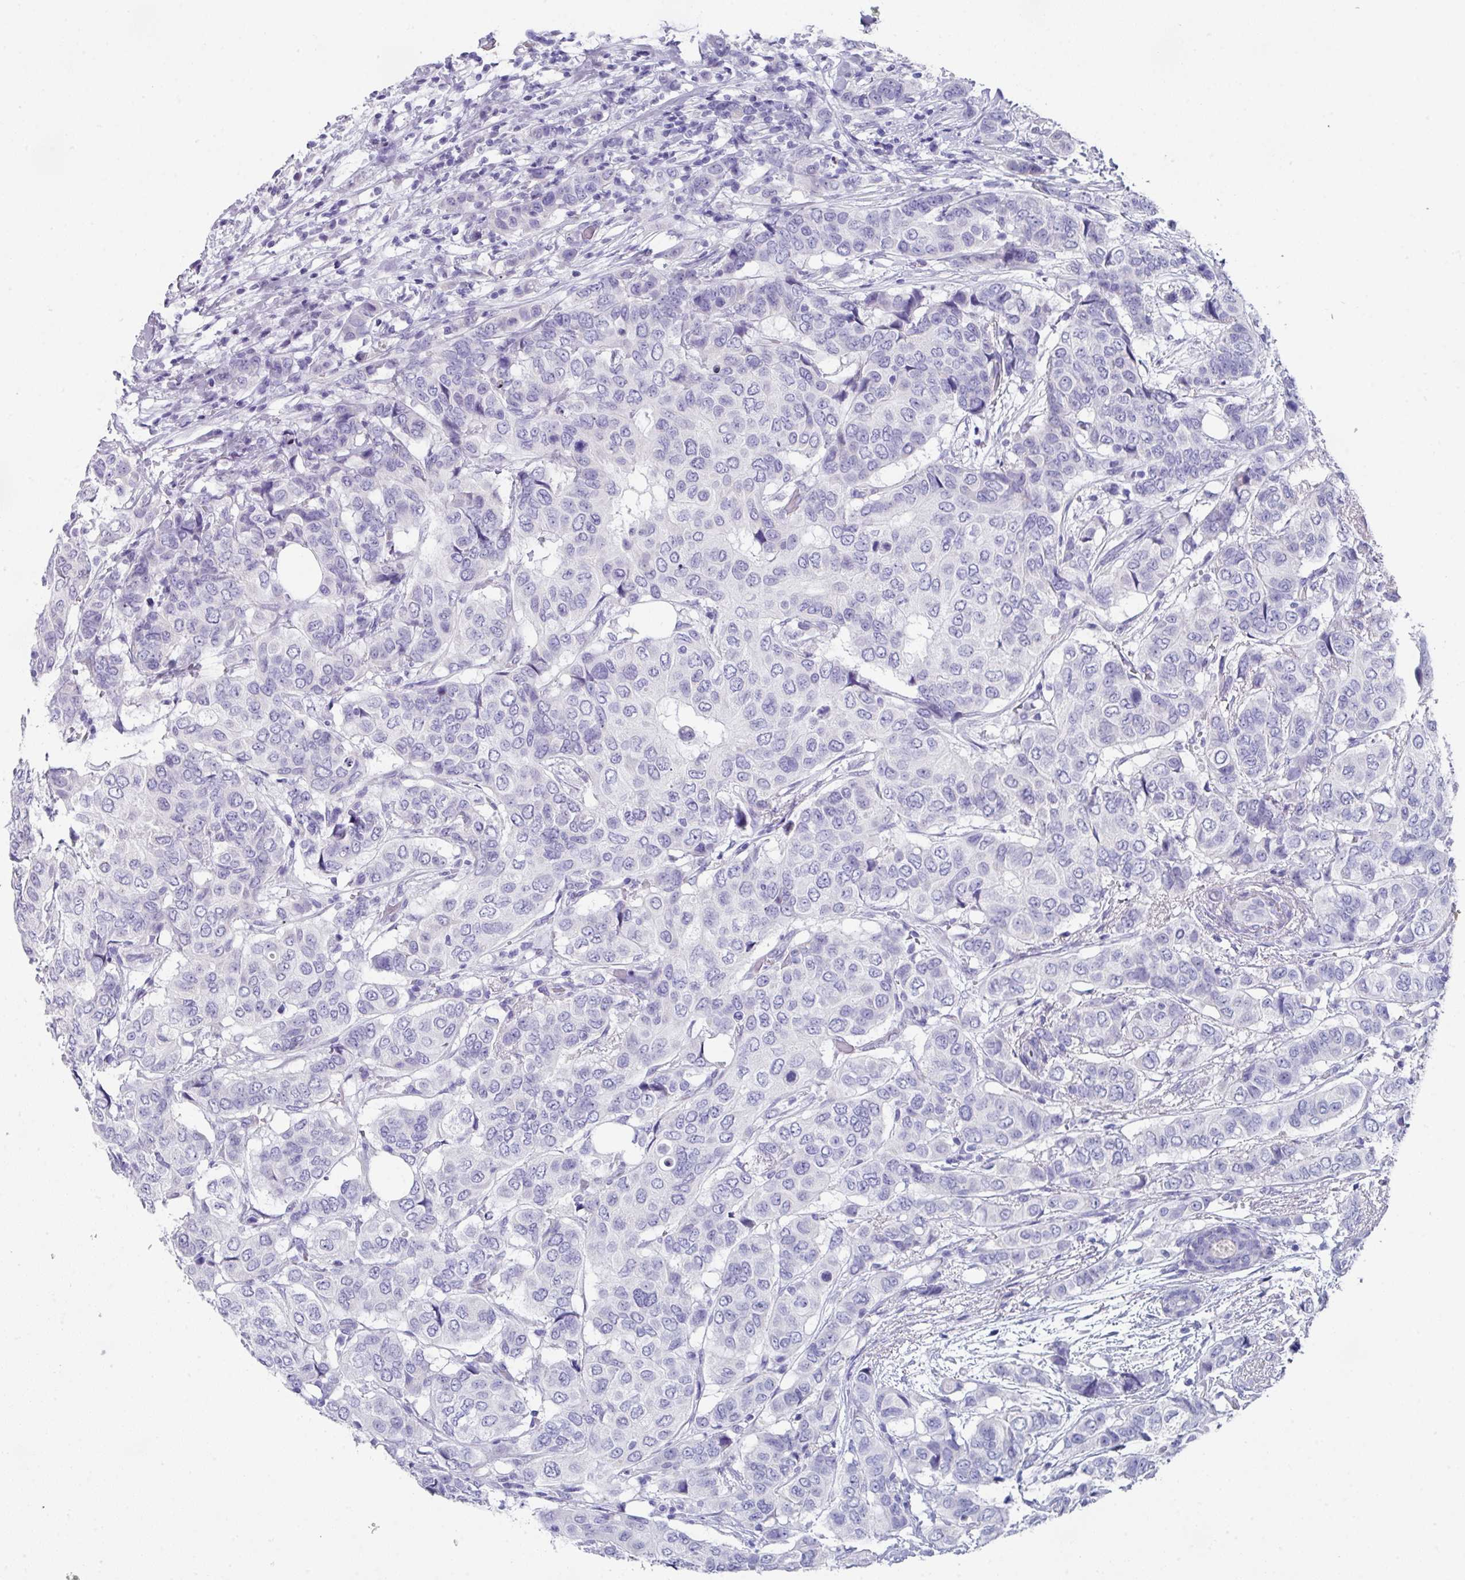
{"staining": {"intensity": "negative", "quantity": "none", "location": "none"}, "tissue": "breast cancer", "cell_type": "Tumor cells", "image_type": "cancer", "snomed": [{"axis": "morphology", "description": "Lobular carcinoma"}, {"axis": "topography", "description": "Breast"}], "caption": "Immunohistochemical staining of human breast lobular carcinoma displays no significant staining in tumor cells.", "gene": "PEX10", "patient": {"sex": "female", "age": 51}}